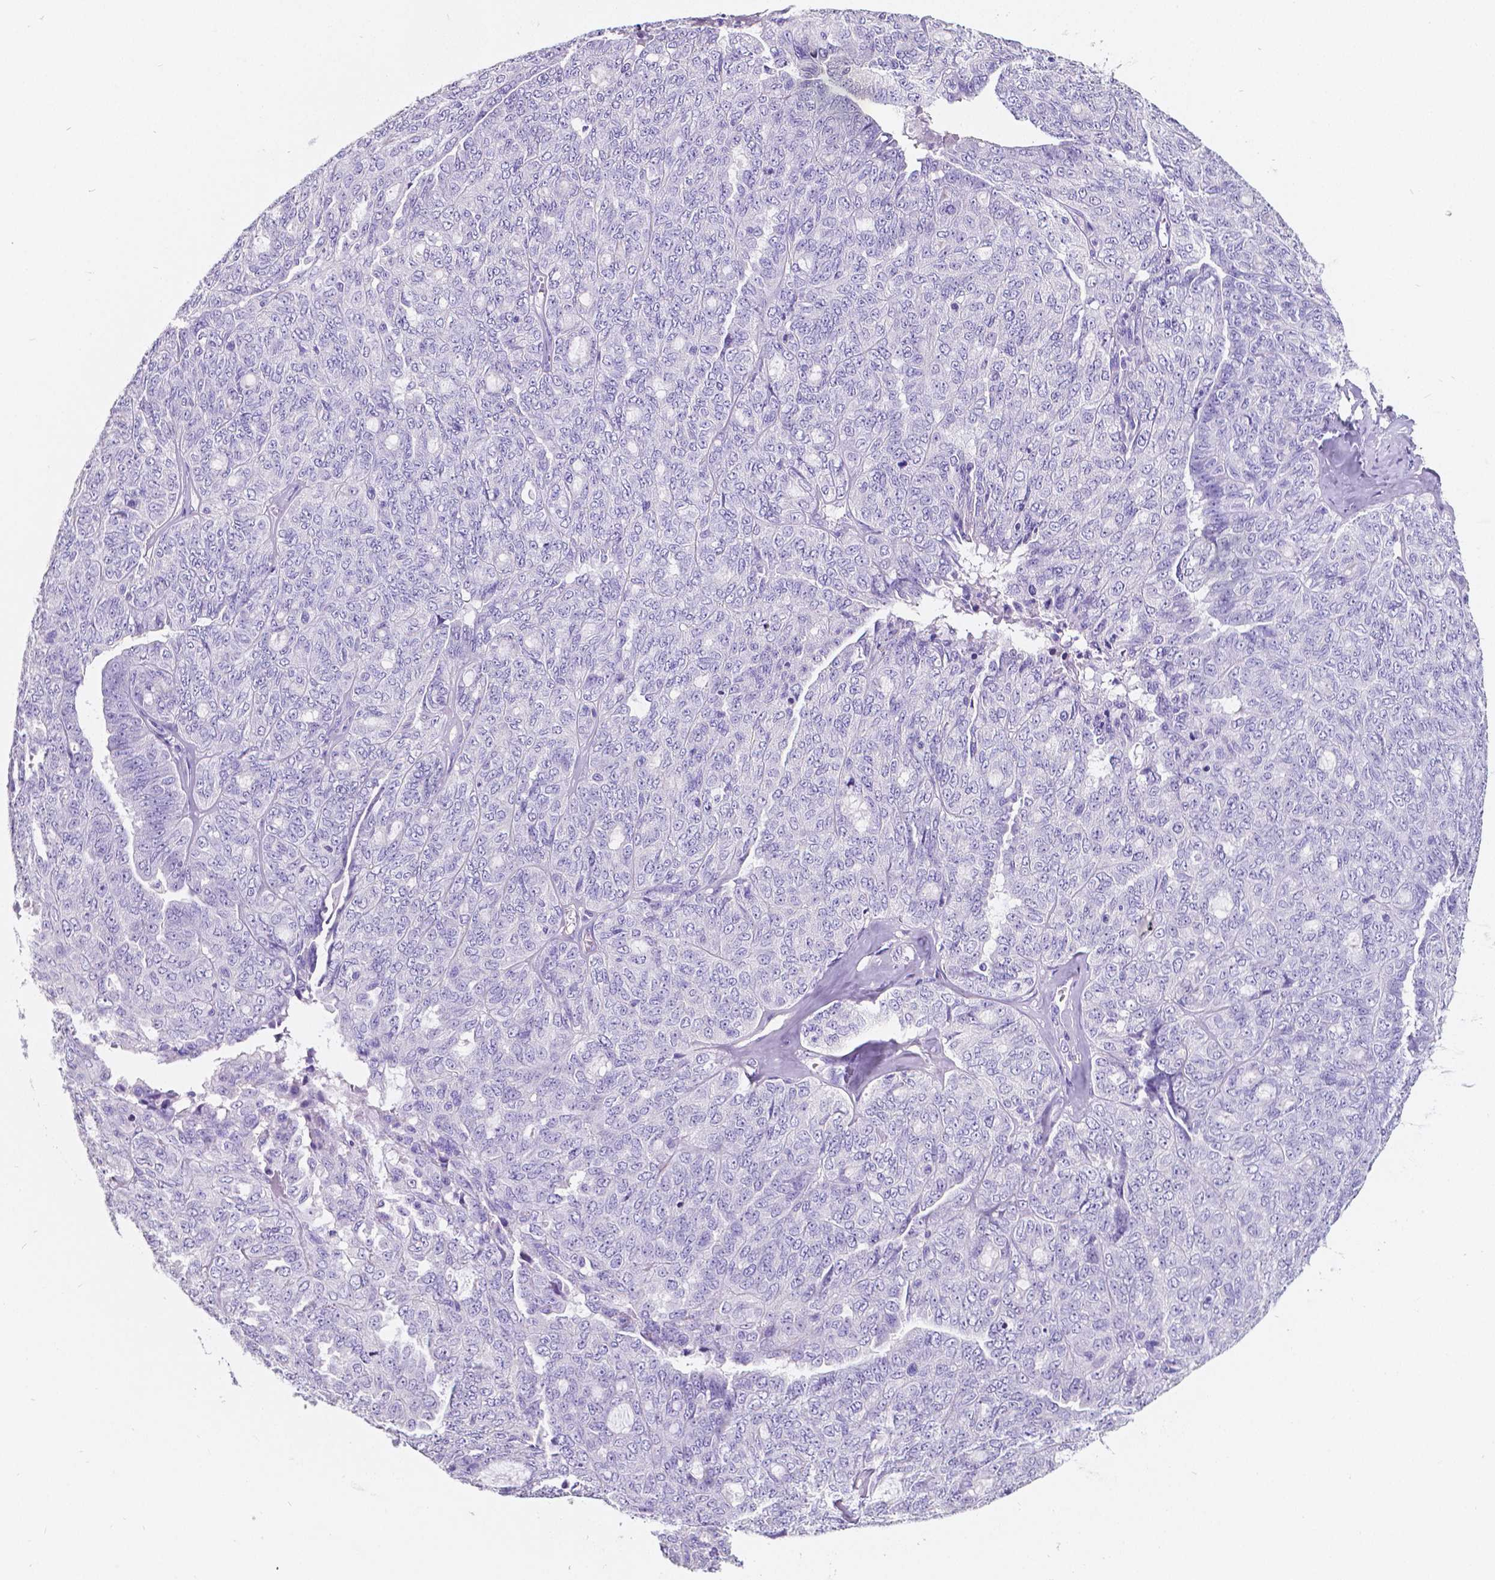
{"staining": {"intensity": "negative", "quantity": "none", "location": "none"}, "tissue": "ovarian cancer", "cell_type": "Tumor cells", "image_type": "cancer", "snomed": [{"axis": "morphology", "description": "Cystadenocarcinoma, serous, NOS"}, {"axis": "topography", "description": "Ovary"}], "caption": "Immunohistochemistry (IHC) image of neoplastic tissue: ovarian cancer stained with DAB (3,3'-diaminobenzidine) exhibits no significant protein expression in tumor cells.", "gene": "SATB2", "patient": {"sex": "female", "age": 71}}